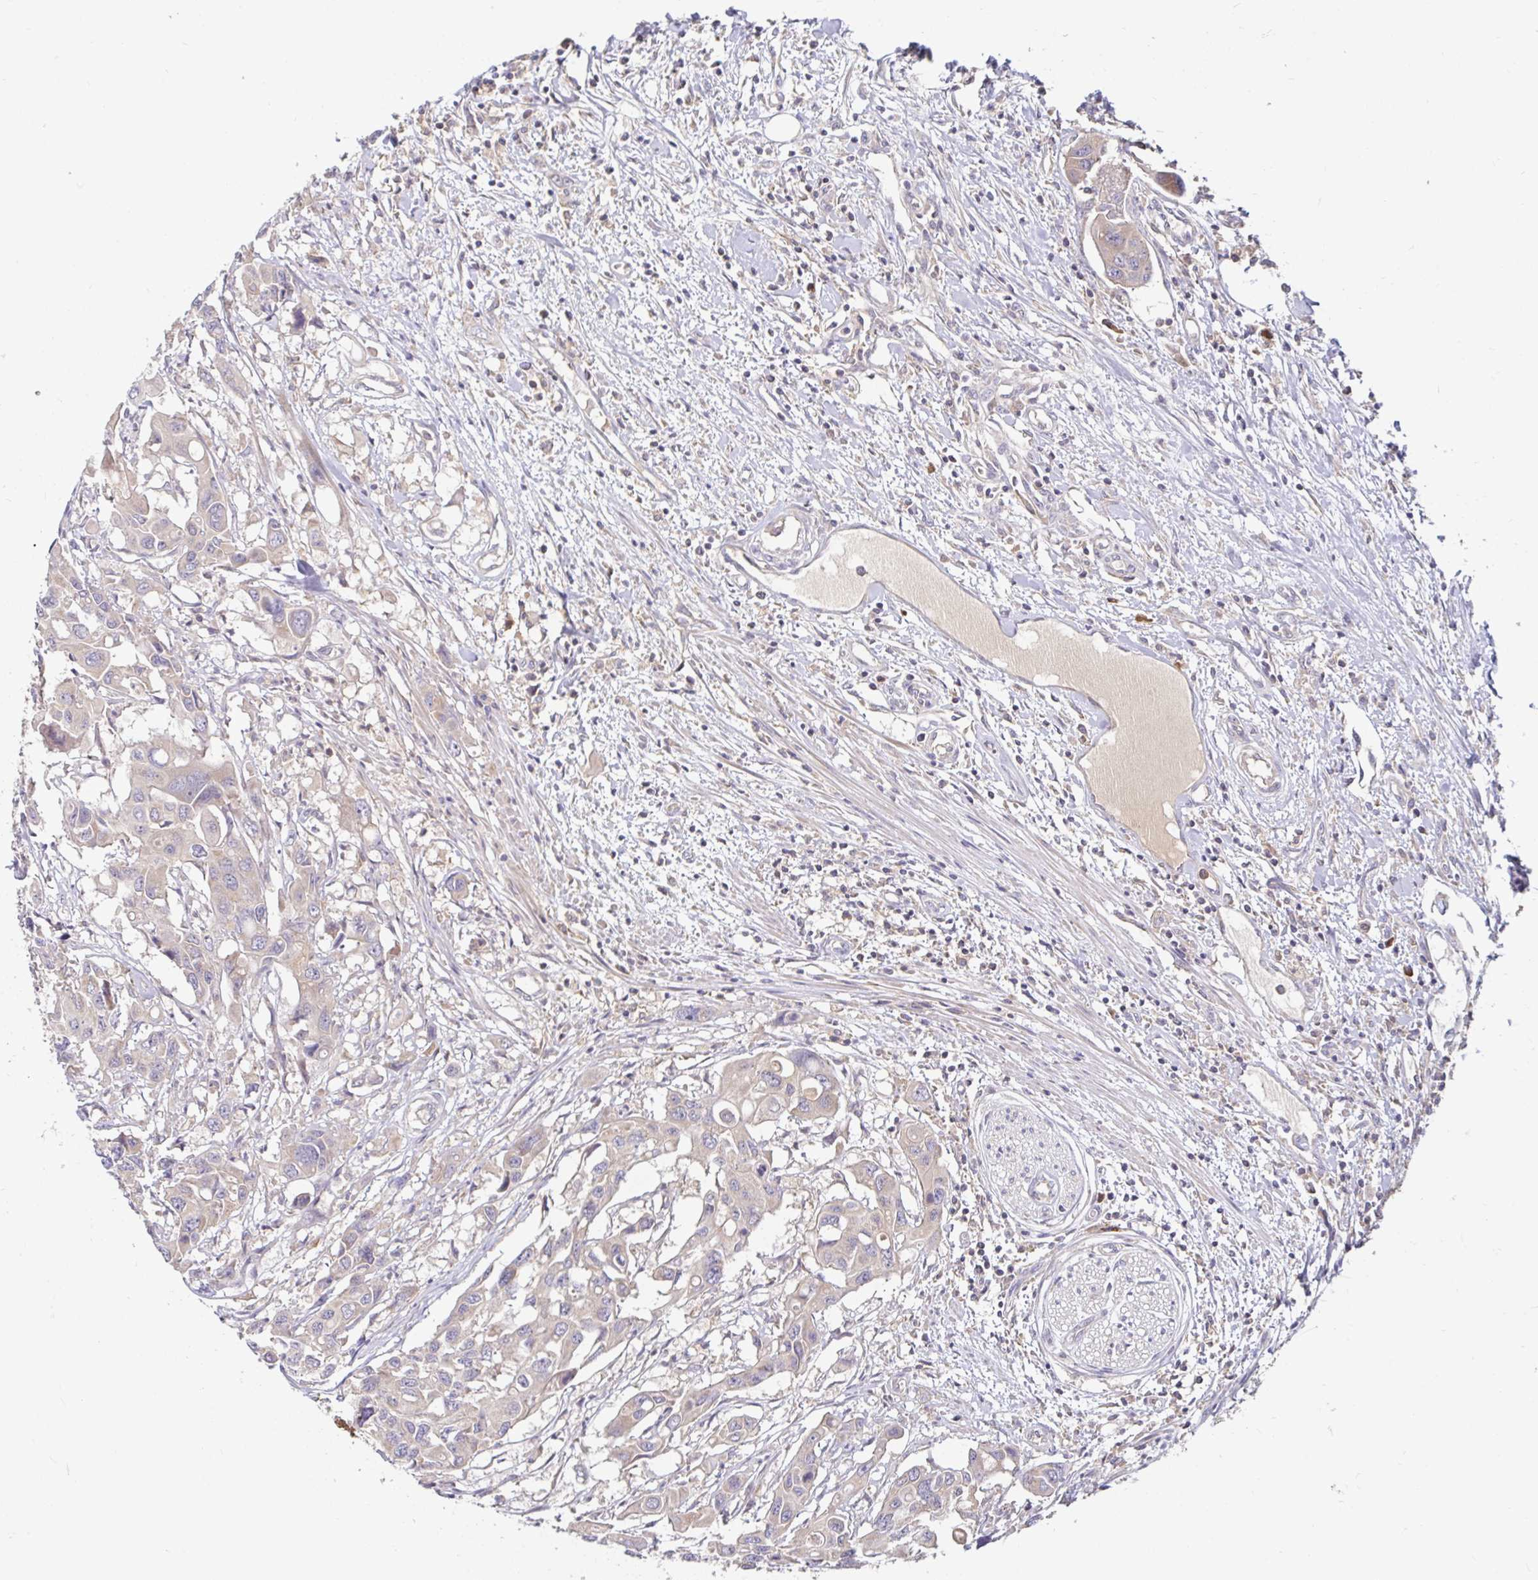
{"staining": {"intensity": "weak", "quantity": "<25%", "location": "cytoplasmic/membranous"}, "tissue": "colorectal cancer", "cell_type": "Tumor cells", "image_type": "cancer", "snomed": [{"axis": "morphology", "description": "Adenocarcinoma, NOS"}, {"axis": "topography", "description": "Colon"}], "caption": "Tumor cells show no significant protein expression in adenocarcinoma (colorectal).", "gene": "LARP1", "patient": {"sex": "male", "age": 77}}